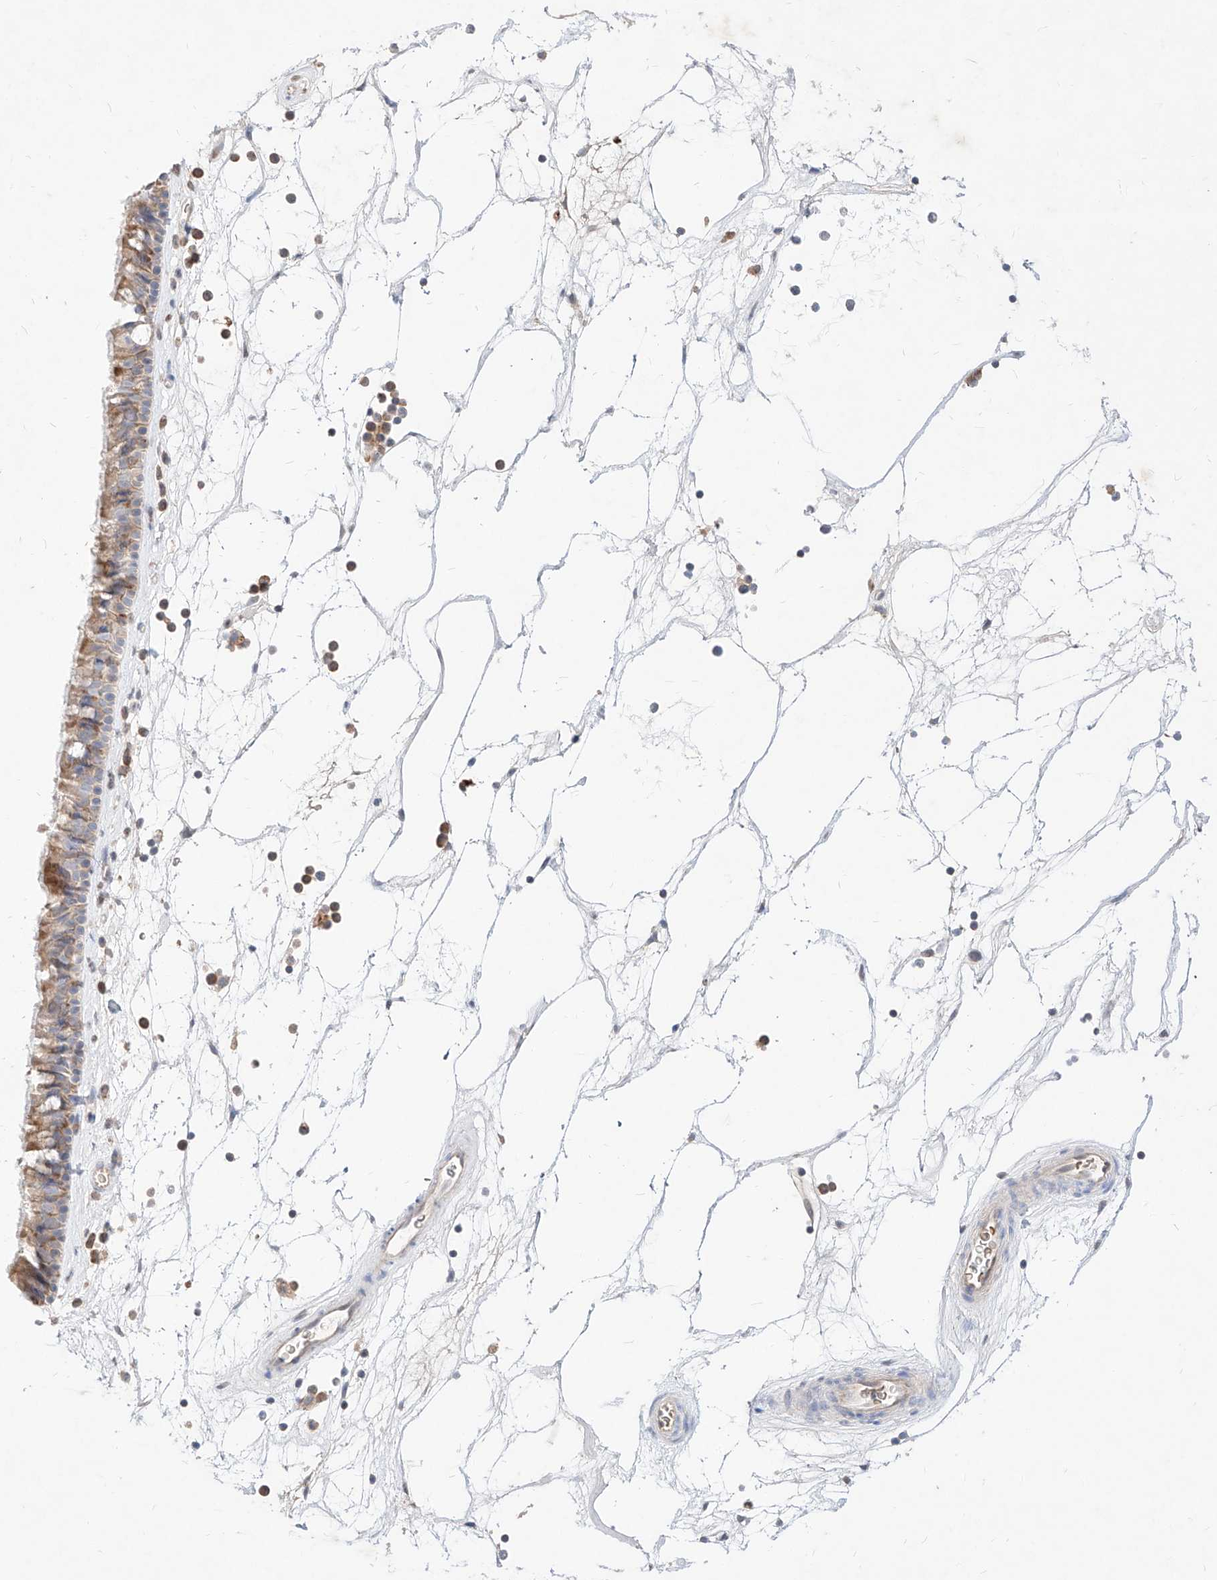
{"staining": {"intensity": "moderate", "quantity": "25%-75%", "location": "cytoplasmic/membranous"}, "tissue": "nasopharynx", "cell_type": "Respiratory epithelial cells", "image_type": "normal", "snomed": [{"axis": "morphology", "description": "Normal tissue, NOS"}, {"axis": "topography", "description": "Nasopharynx"}], "caption": "IHC micrograph of unremarkable nasopharynx: nasopharynx stained using IHC shows medium levels of moderate protein expression localized specifically in the cytoplasmic/membranous of respiratory epithelial cells, appearing as a cytoplasmic/membranous brown color.", "gene": "TSNAX", "patient": {"sex": "male", "age": 64}}